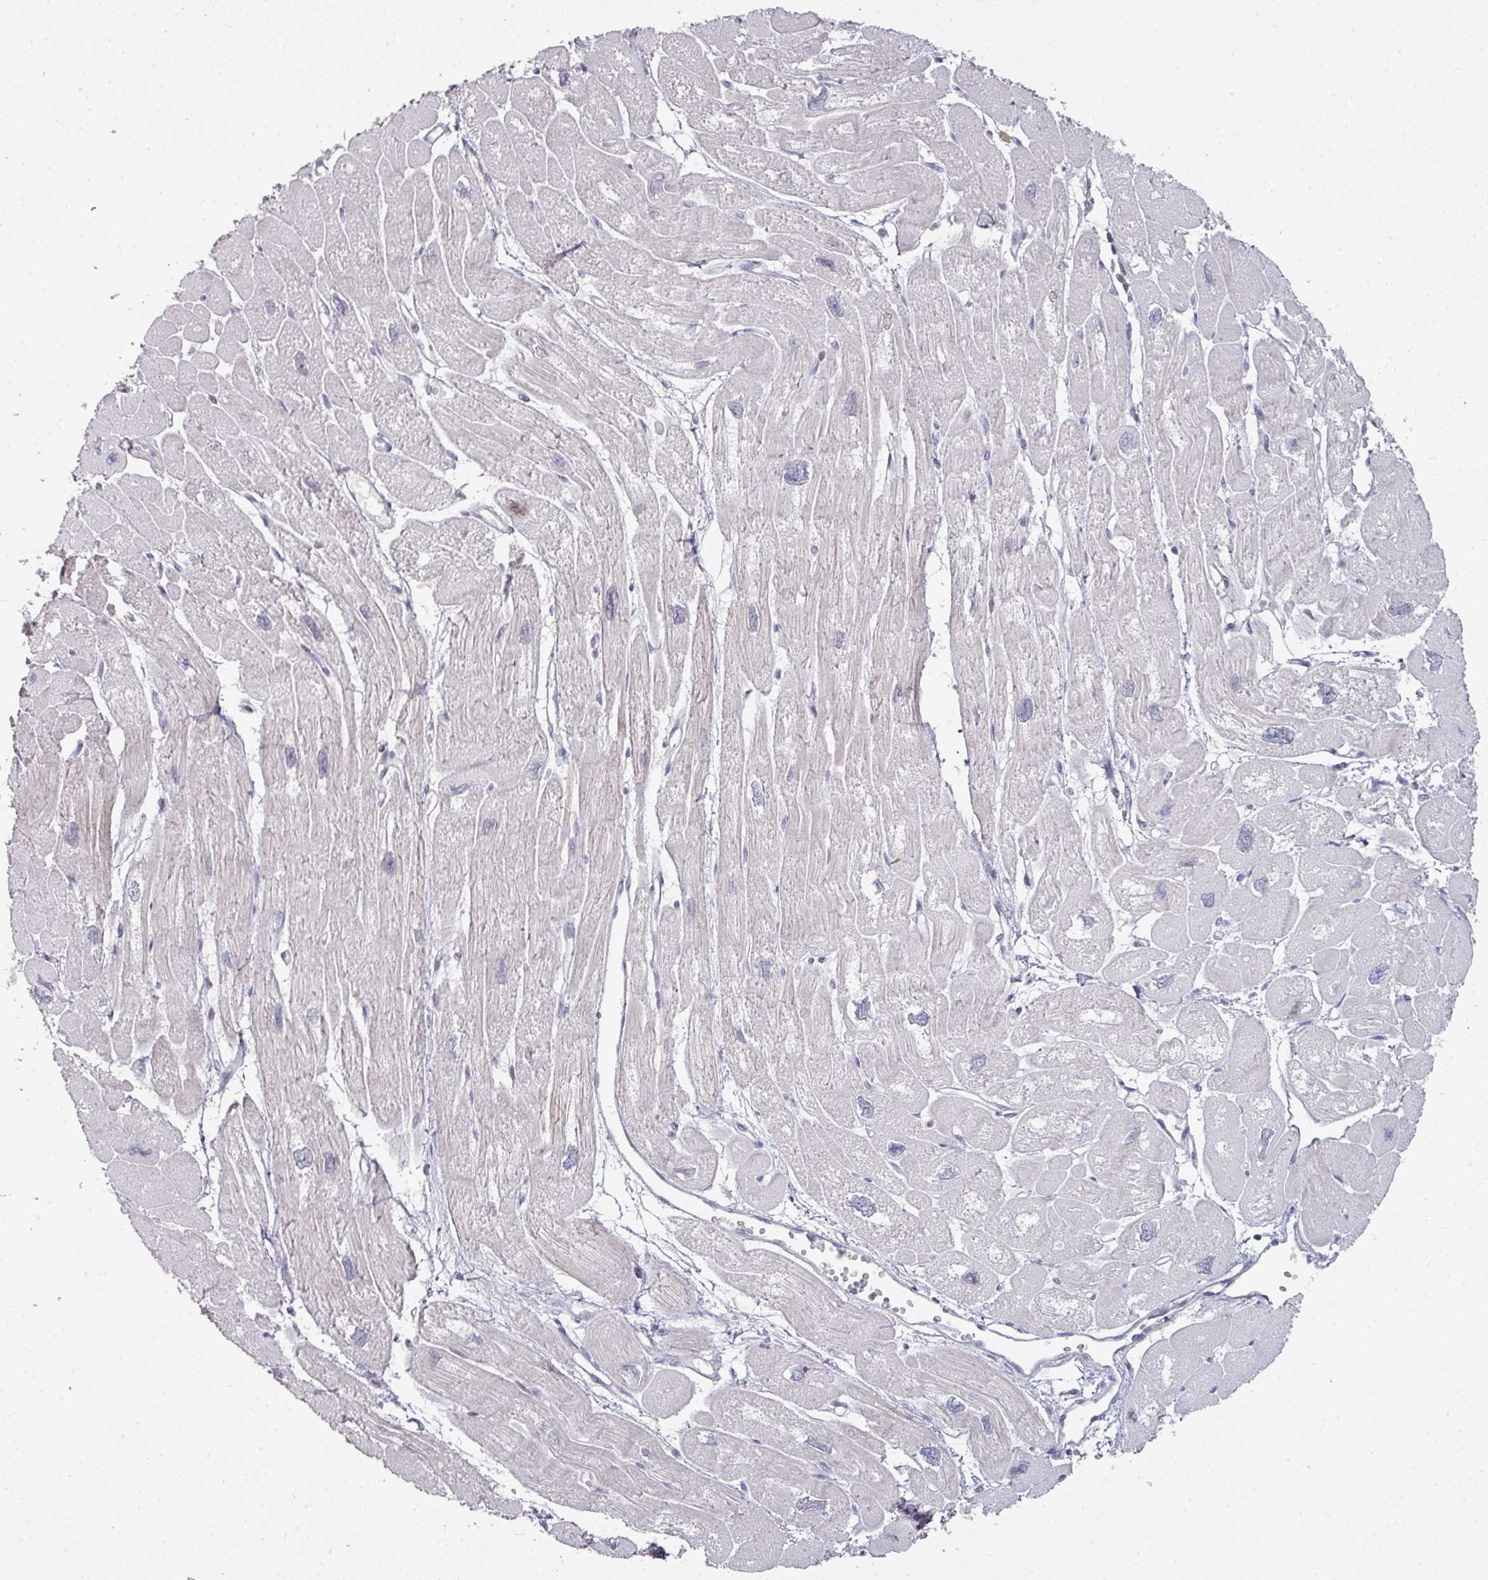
{"staining": {"intensity": "weak", "quantity": "<25%", "location": "cytoplasmic/membranous,nuclear"}, "tissue": "heart muscle", "cell_type": "Cardiomyocytes", "image_type": "normal", "snomed": [{"axis": "morphology", "description": "Normal tissue, NOS"}, {"axis": "topography", "description": "Heart"}], "caption": "Human heart muscle stained for a protein using immunohistochemistry (IHC) shows no positivity in cardiomyocytes.", "gene": "GTF2H3", "patient": {"sex": "male", "age": 42}}